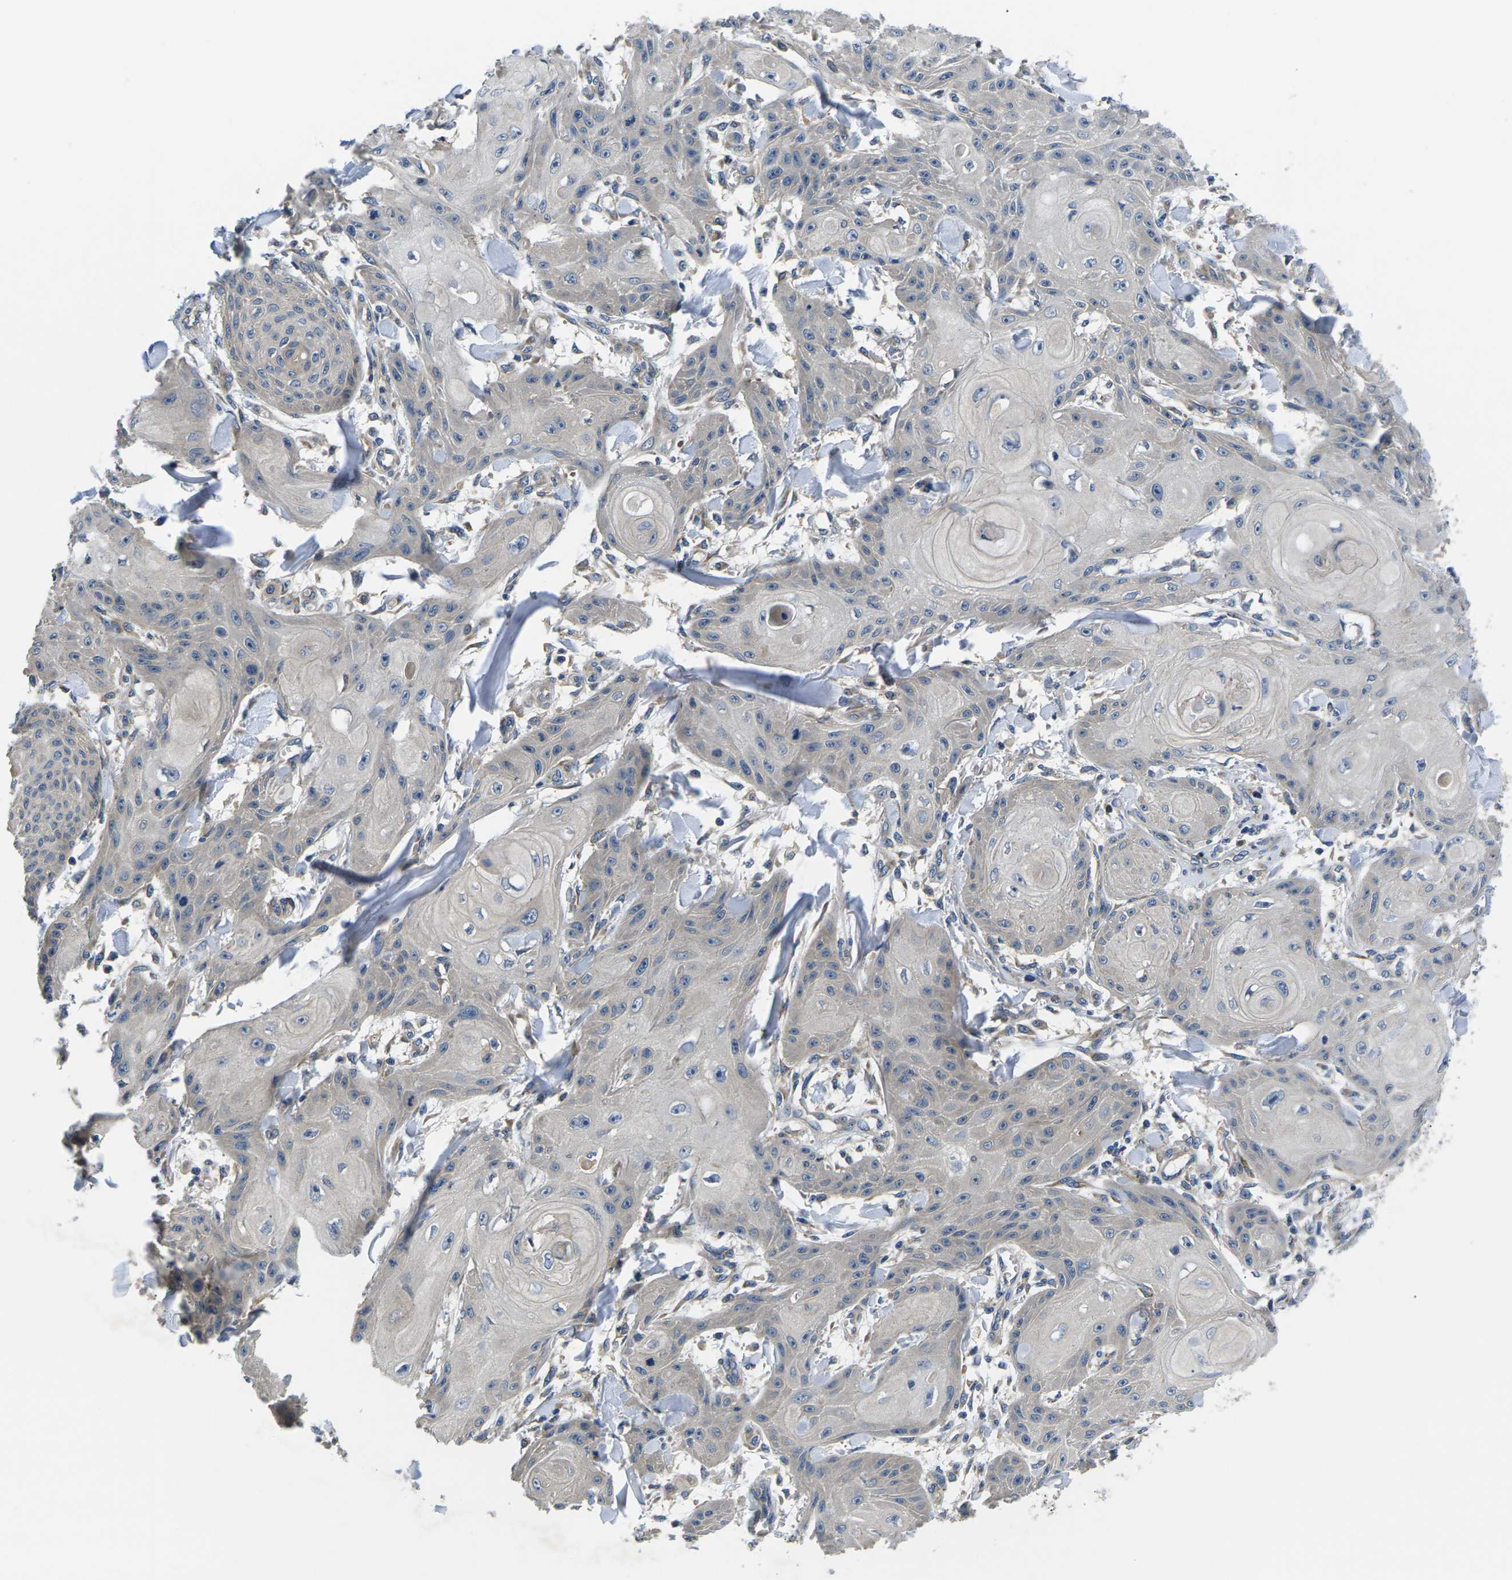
{"staining": {"intensity": "negative", "quantity": "none", "location": "none"}, "tissue": "skin cancer", "cell_type": "Tumor cells", "image_type": "cancer", "snomed": [{"axis": "morphology", "description": "Squamous cell carcinoma, NOS"}, {"axis": "topography", "description": "Skin"}], "caption": "A micrograph of skin cancer (squamous cell carcinoma) stained for a protein demonstrates no brown staining in tumor cells. (Immunohistochemistry, brightfield microscopy, high magnification).", "gene": "PLCE1", "patient": {"sex": "male", "age": 74}}